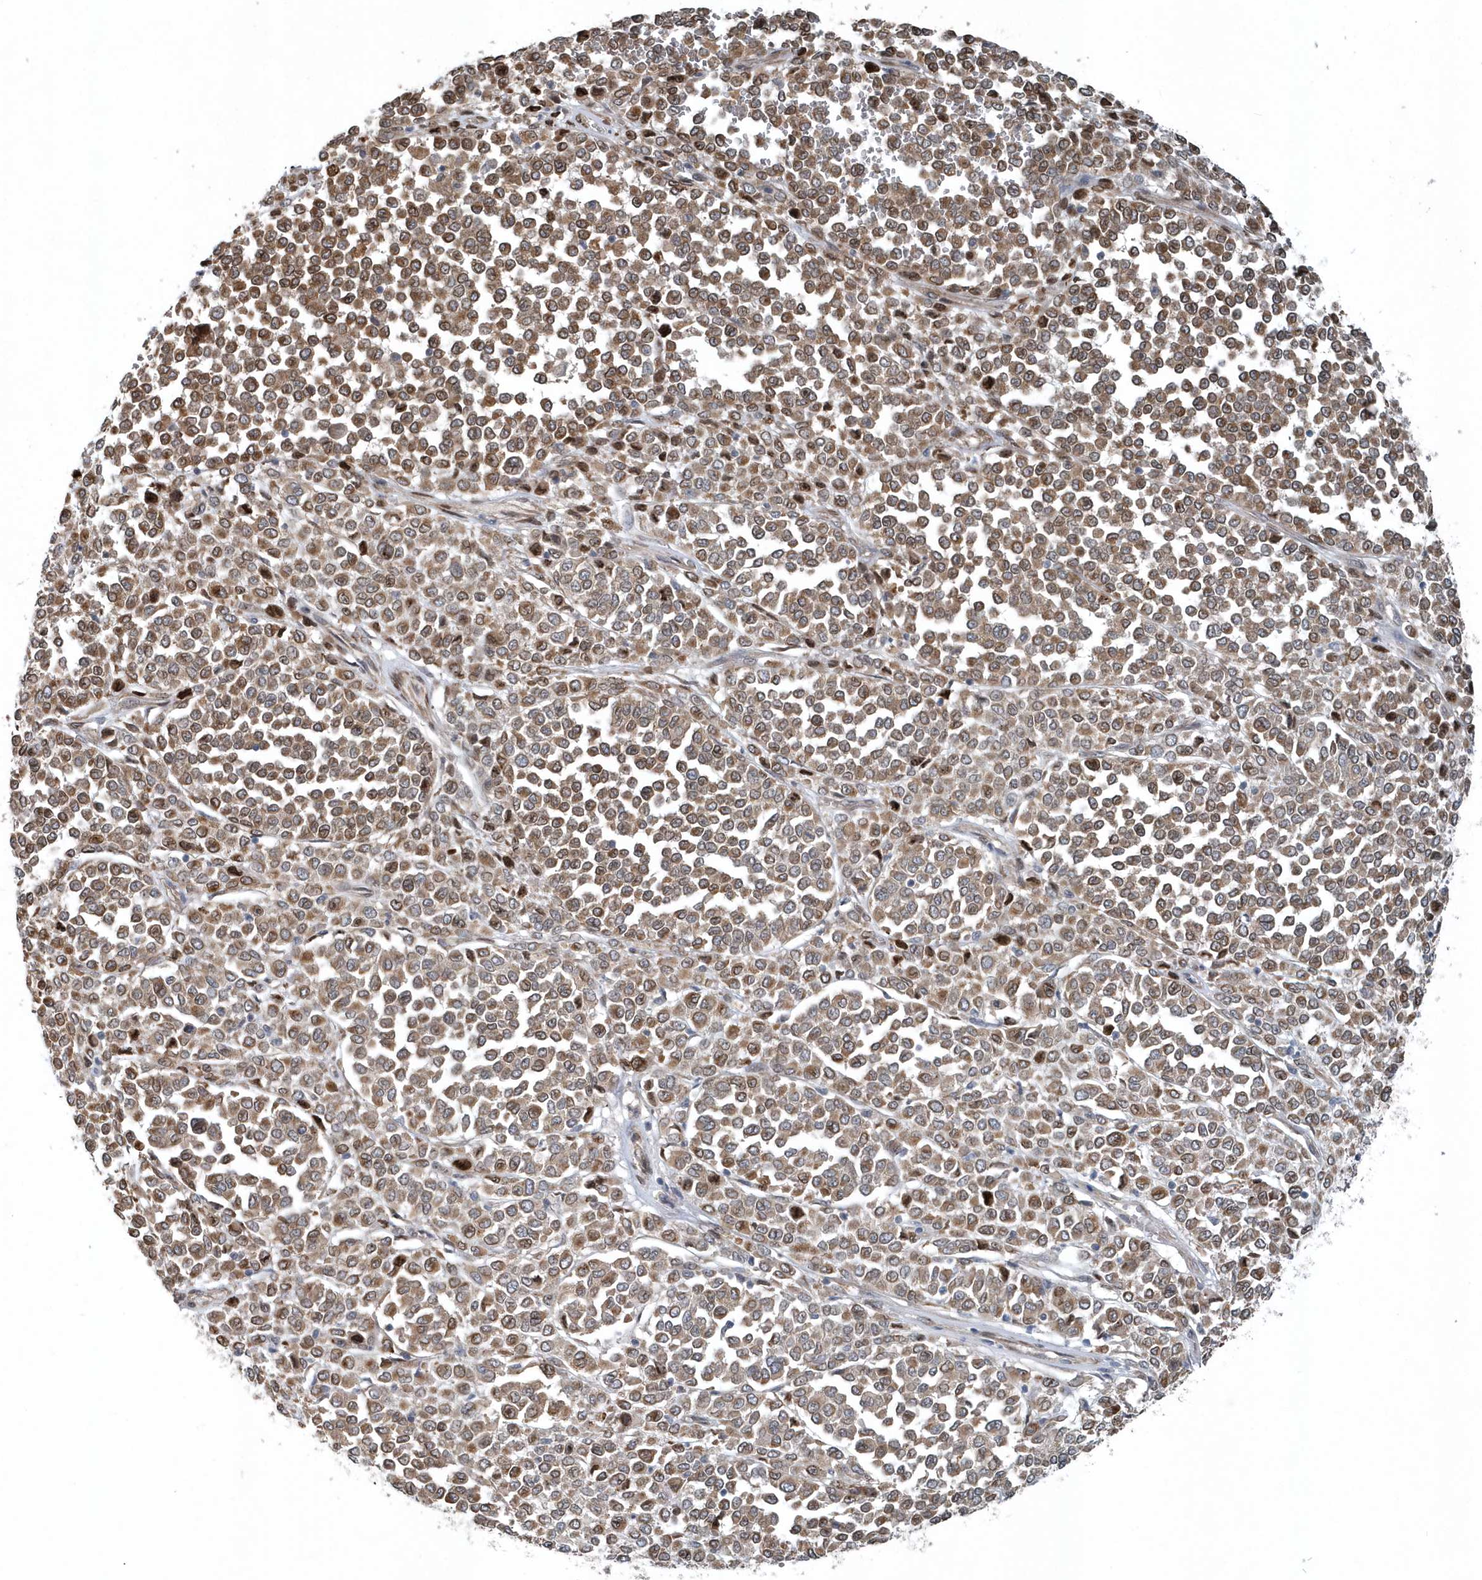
{"staining": {"intensity": "moderate", "quantity": ">75%", "location": "cytoplasmic/membranous,nuclear"}, "tissue": "melanoma", "cell_type": "Tumor cells", "image_type": "cancer", "snomed": [{"axis": "morphology", "description": "Malignant melanoma, Metastatic site"}, {"axis": "topography", "description": "Pancreas"}], "caption": "Melanoma was stained to show a protein in brown. There is medium levels of moderate cytoplasmic/membranous and nuclear positivity in approximately >75% of tumor cells.", "gene": "MCC", "patient": {"sex": "female", "age": 30}}